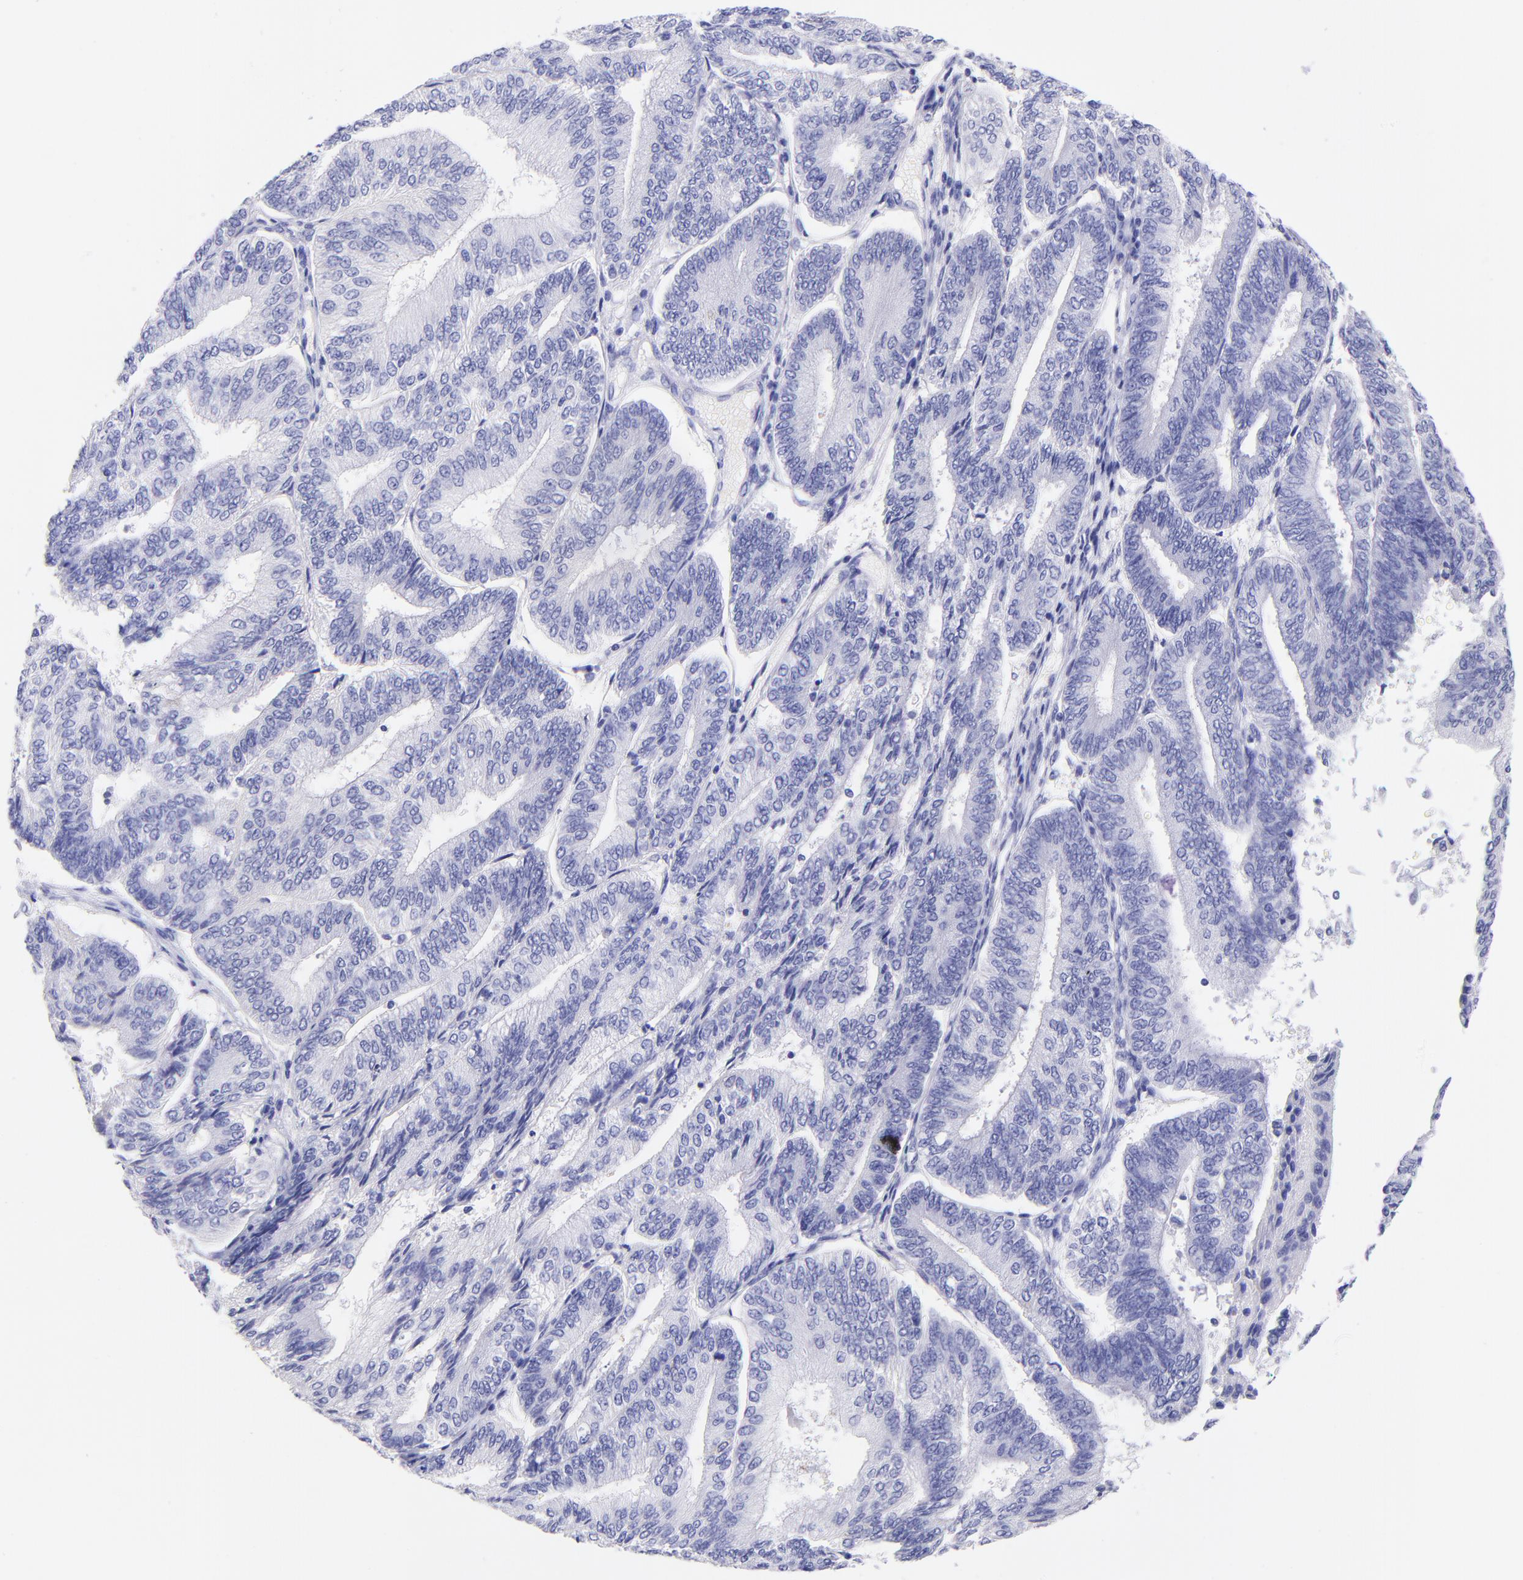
{"staining": {"intensity": "negative", "quantity": "none", "location": "none"}, "tissue": "endometrial cancer", "cell_type": "Tumor cells", "image_type": "cancer", "snomed": [{"axis": "morphology", "description": "Adenocarcinoma, NOS"}, {"axis": "topography", "description": "Endometrium"}], "caption": "Immunohistochemical staining of human endometrial cancer (adenocarcinoma) exhibits no significant staining in tumor cells. (DAB IHC, high magnification).", "gene": "RAB3B", "patient": {"sex": "female", "age": 55}}